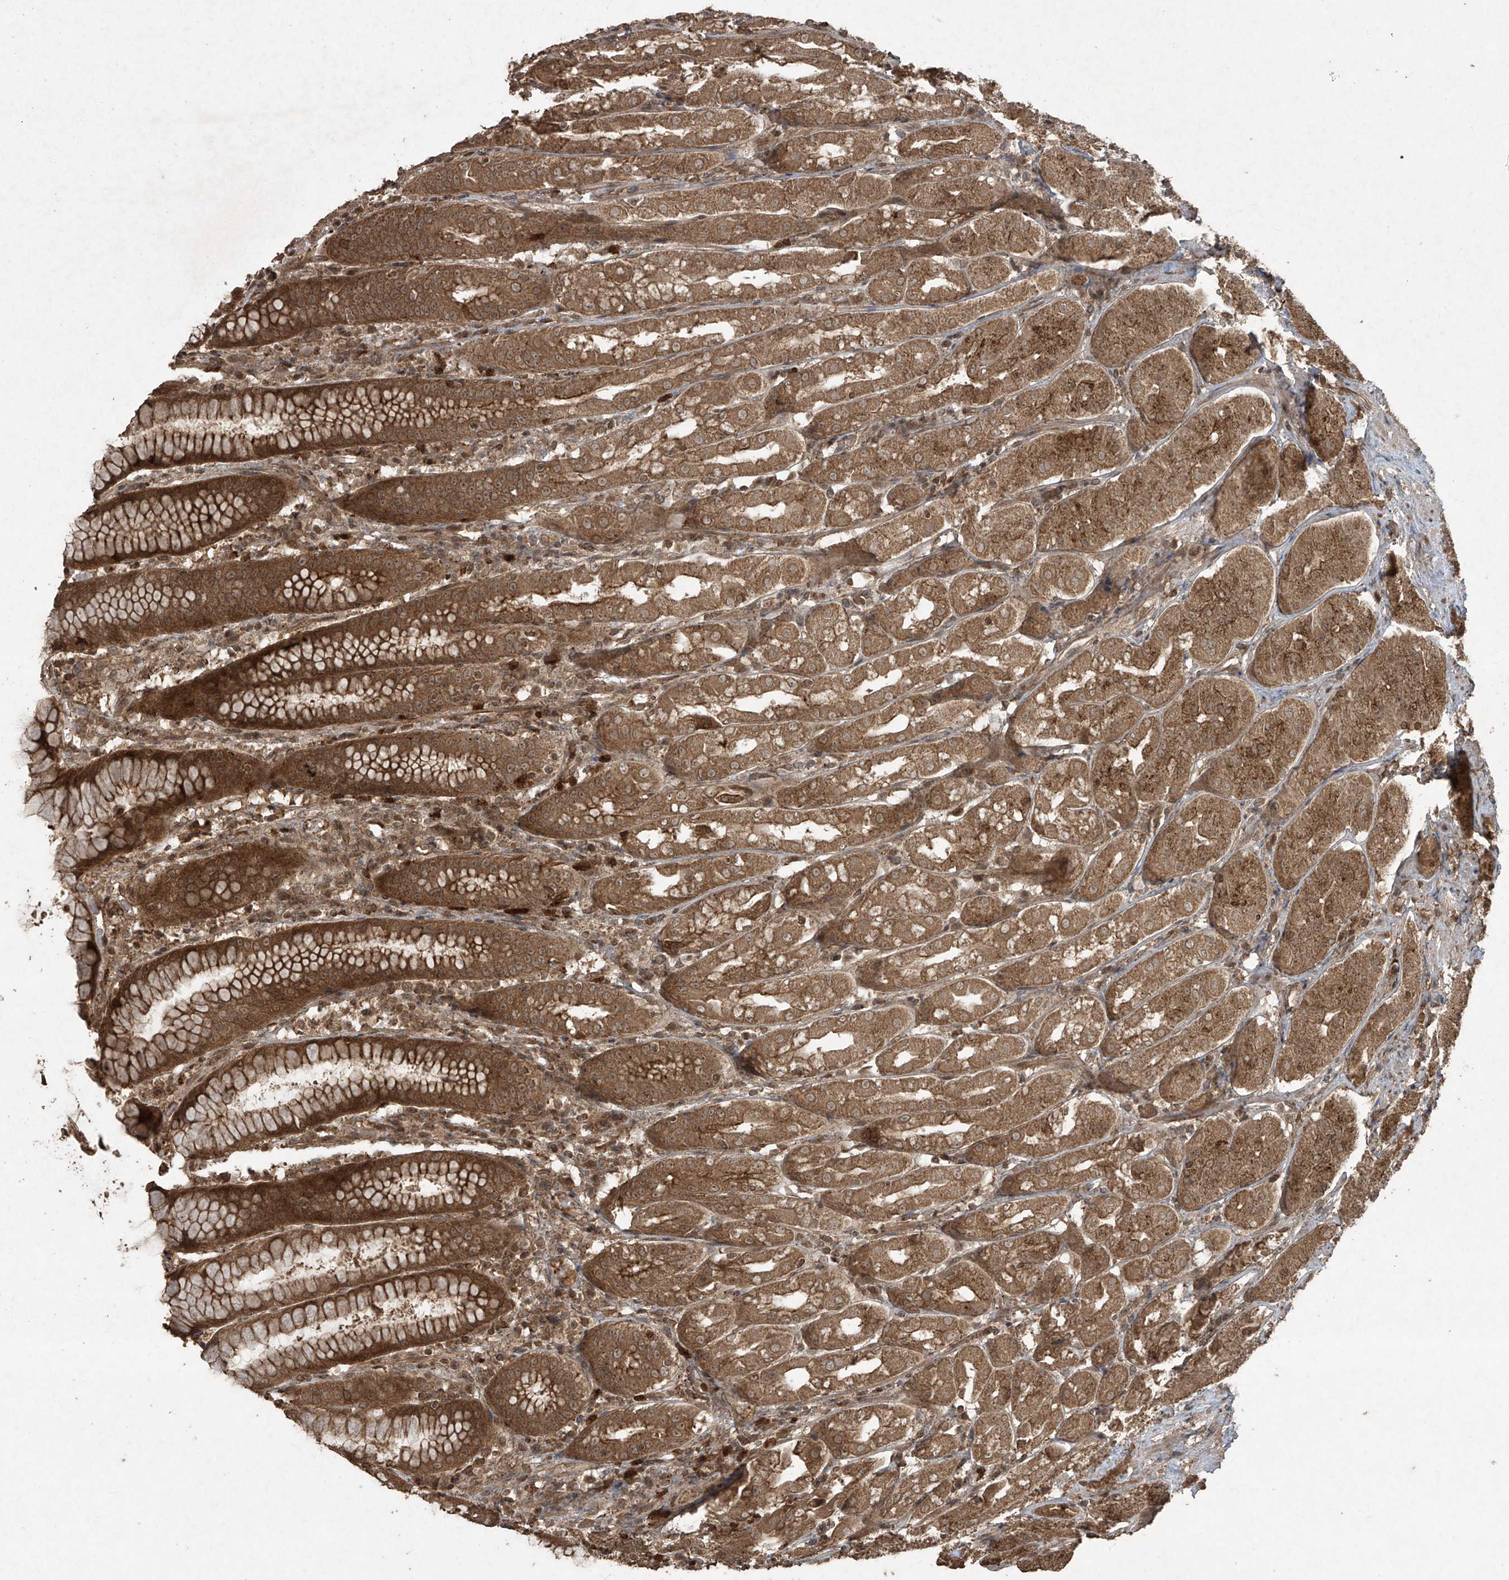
{"staining": {"intensity": "strong", "quantity": ">75%", "location": "cytoplasmic/membranous"}, "tissue": "stomach", "cell_type": "Glandular cells", "image_type": "normal", "snomed": [{"axis": "morphology", "description": "Normal tissue, NOS"}, {"axis": "topography", "description": "Stomach"}, {"axis": "topography", "description": "Stomach, lower"}], "caption": "Immunohistochemistry (DAB (3,3'-diaminobenzidine)) staining of benign human stomach demonstrates strong cytoplasmic/membranous protein staining in about >75% of glandular cells.", "gene": "PGPEP1", "patient": {"sex": "female", "age": 56}}